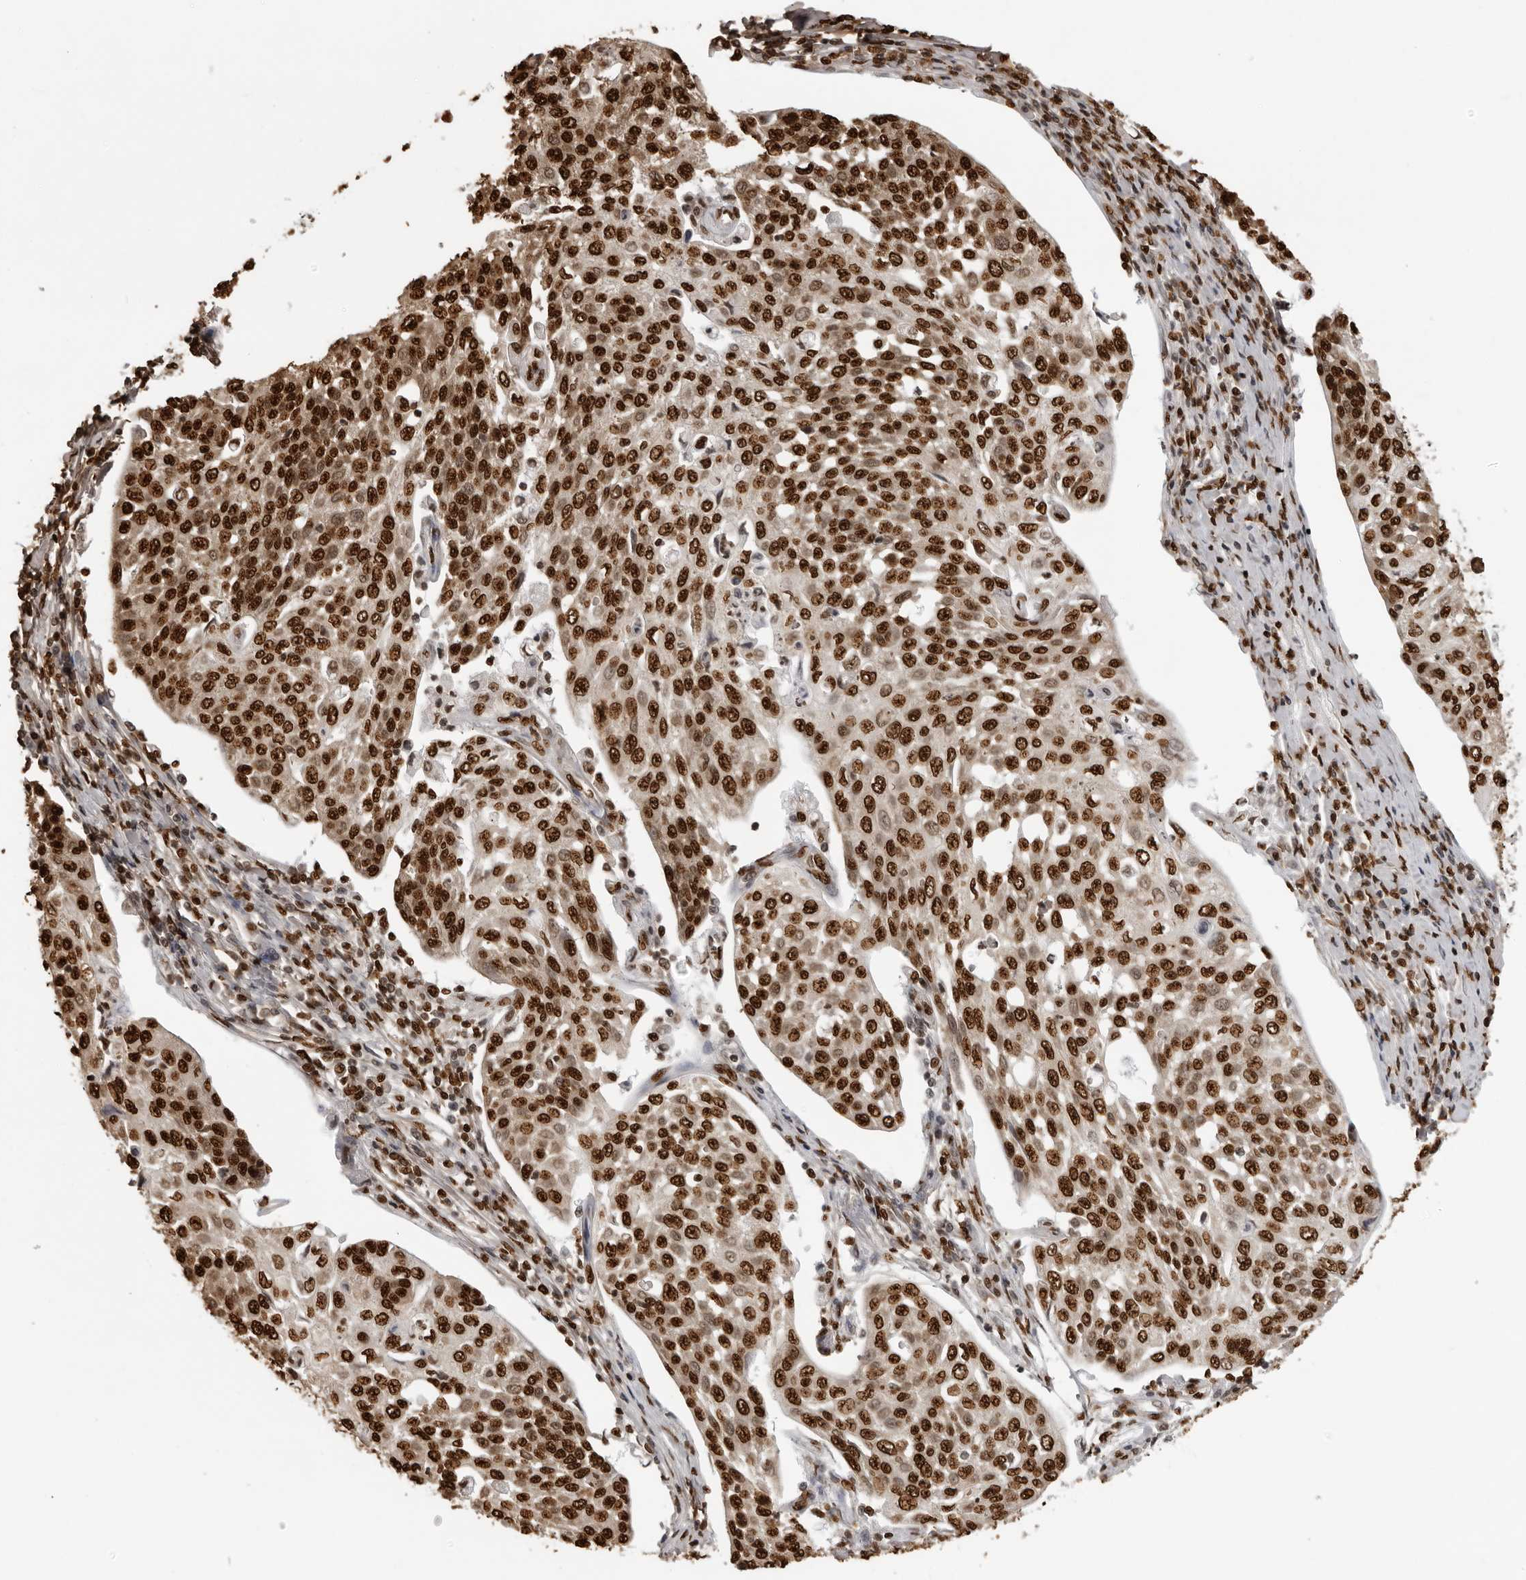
{"staining": {"intensity": "strong", "quantity": ">75%", "location": "nuclear"}, "tissue": "cervical cancer", "cell_type": "Tumor cells", "image_type": "cancer", "snomed": [{"axis": "morphology", "description": "Squamous cell carcinoma, NOS"}, {"axis": "topography", "description": "Cervix"}], "caption": "Immunohistochemical staining of cervical cancer (squamous cell carcinoma) demonstrates strong nuclear protein positivity in approximately >75% of tumor cells. Nuclei are stained in blue.", "gene": "ZFP91", "patient": {"sex": "female", "age": 34}}